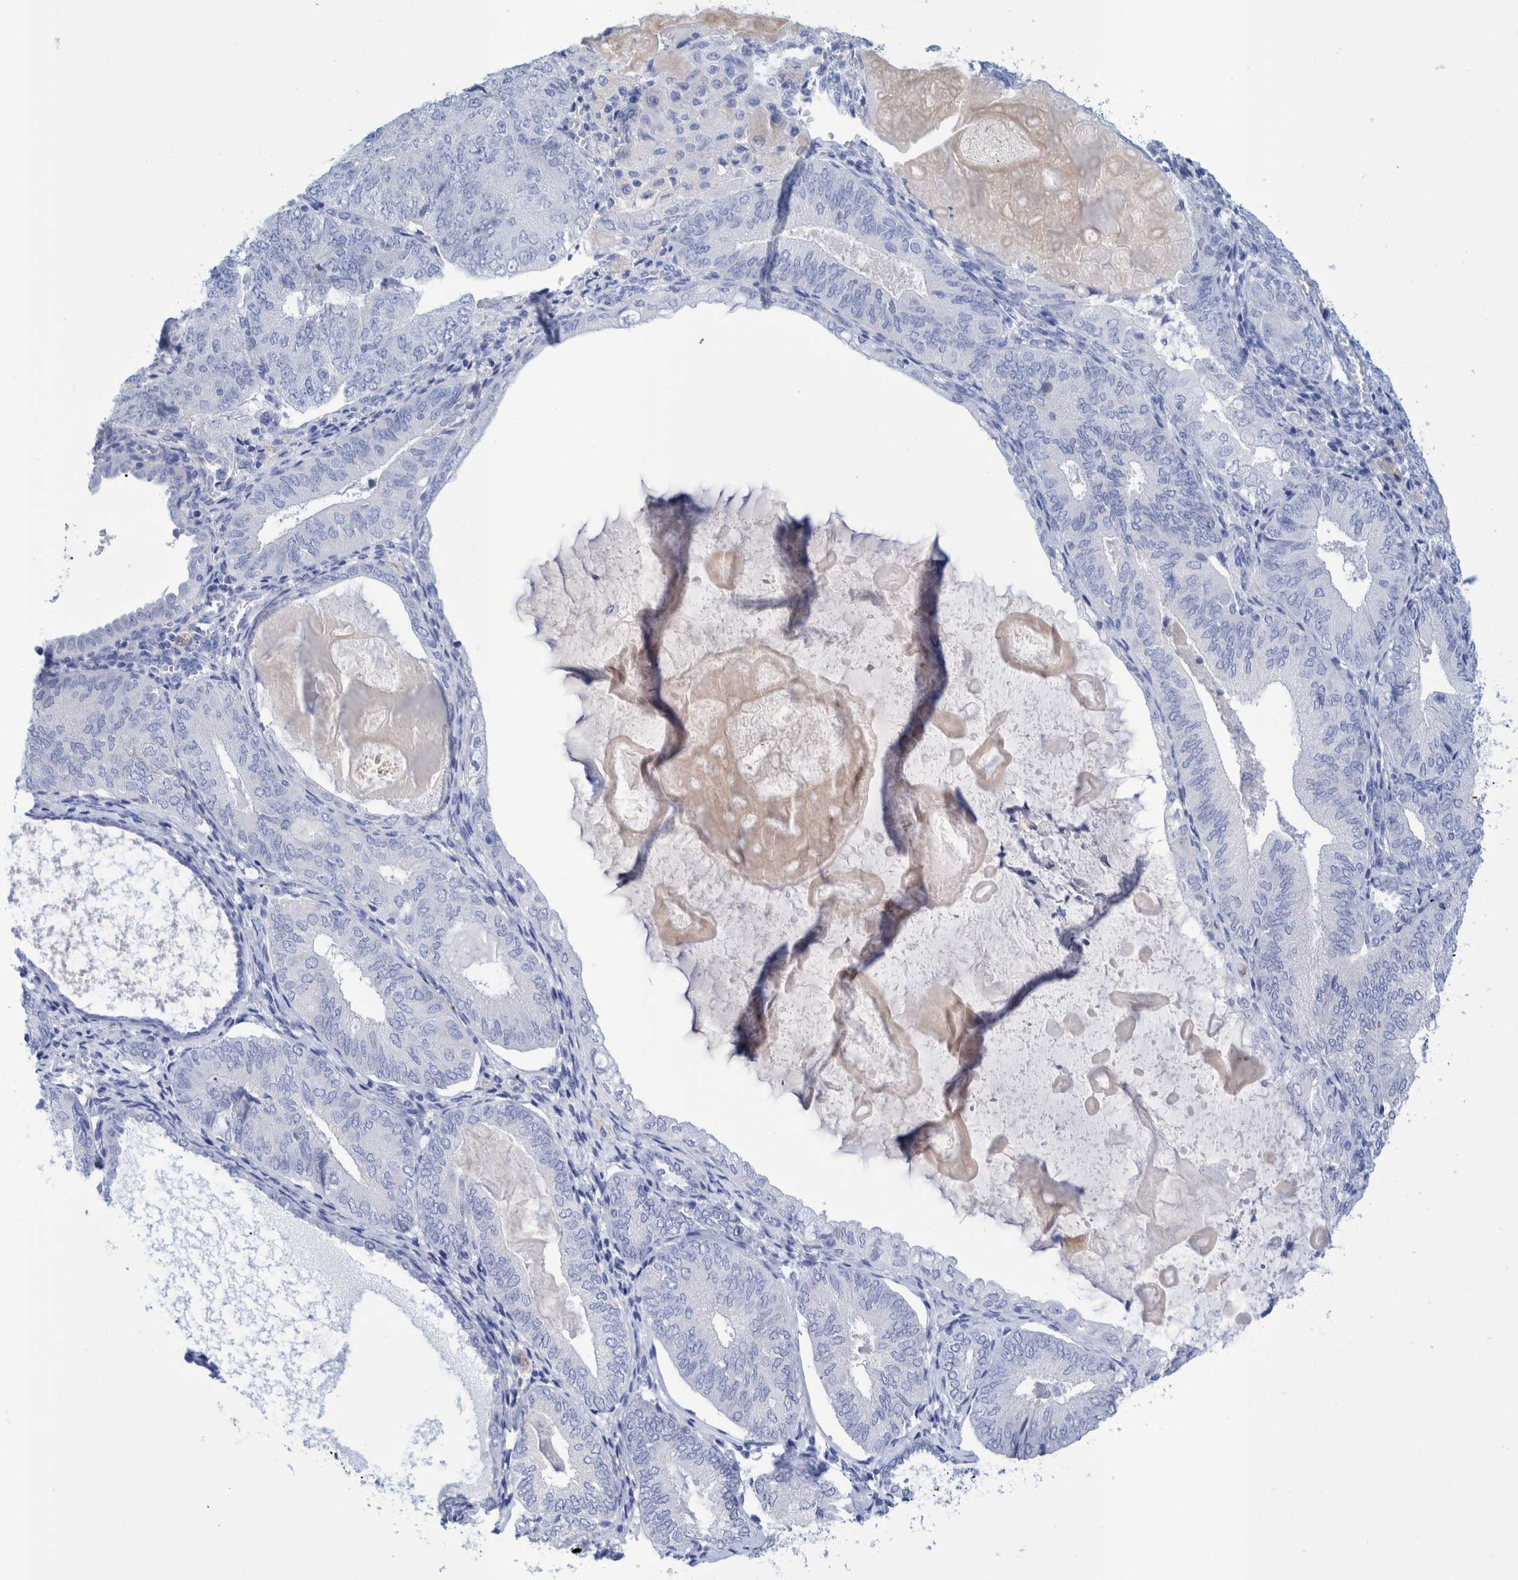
{"staining": {"intensity": "negative", "quantity": "none", "location": "none"}, "tissue": "endometrial cancer", "cell_type": "Tumor cells", "image_type": "cancer", "snomed": [{"axis": "morphology", "description": "Adenocarcinoma, NOS"}, {"axis": "topography", "description": "Endometrium"}], "caption": "An image of human endometrial adenocarcinoma is negative for staining in tumor cells.", "gene": "PERP", "patient": {"sex": "female", "age": 81}}